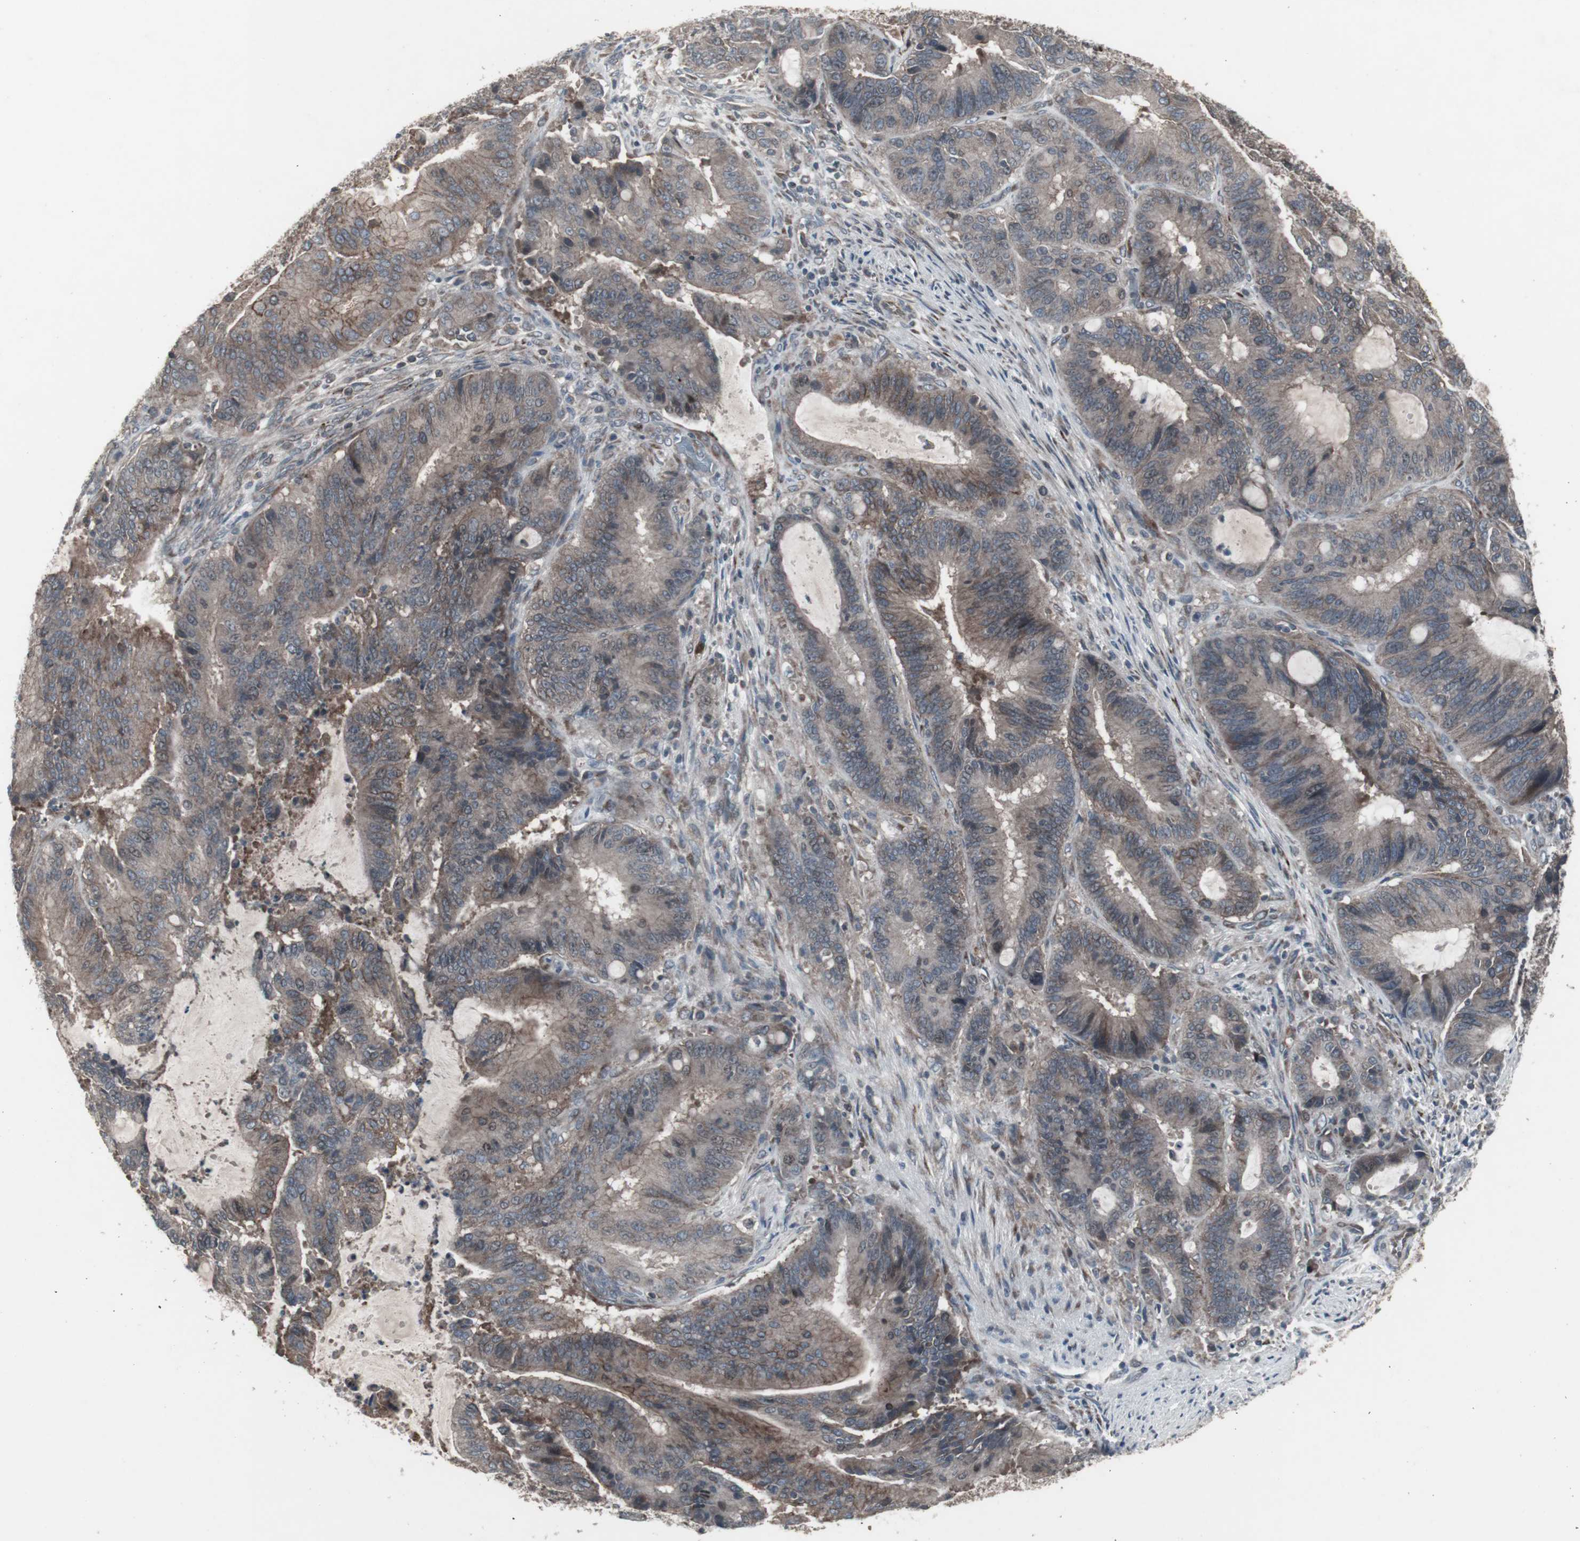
{"staining": {"intensity": "weak", "quantity": "25%-75%", "location": "cytoplasmic/membranous"}, "tissue": "liver cancer", "cell_type": "Tumor cells", "image_type": "cancer", "snomed": [{"axis": "morphology", "description": "Cholangiocarcinoma"}, {"axis": "topography", "description": "Liver"}], "caption": "An image showing weak cytoplasmic/membranous positivity in about 25%-75% of tumor cells in liver cancer (cholangiocarcinoma), as visualized by brown immunohistochemical staining.", "gene": "SSTR2", "patient": {"sex": "female", "age": 73}}